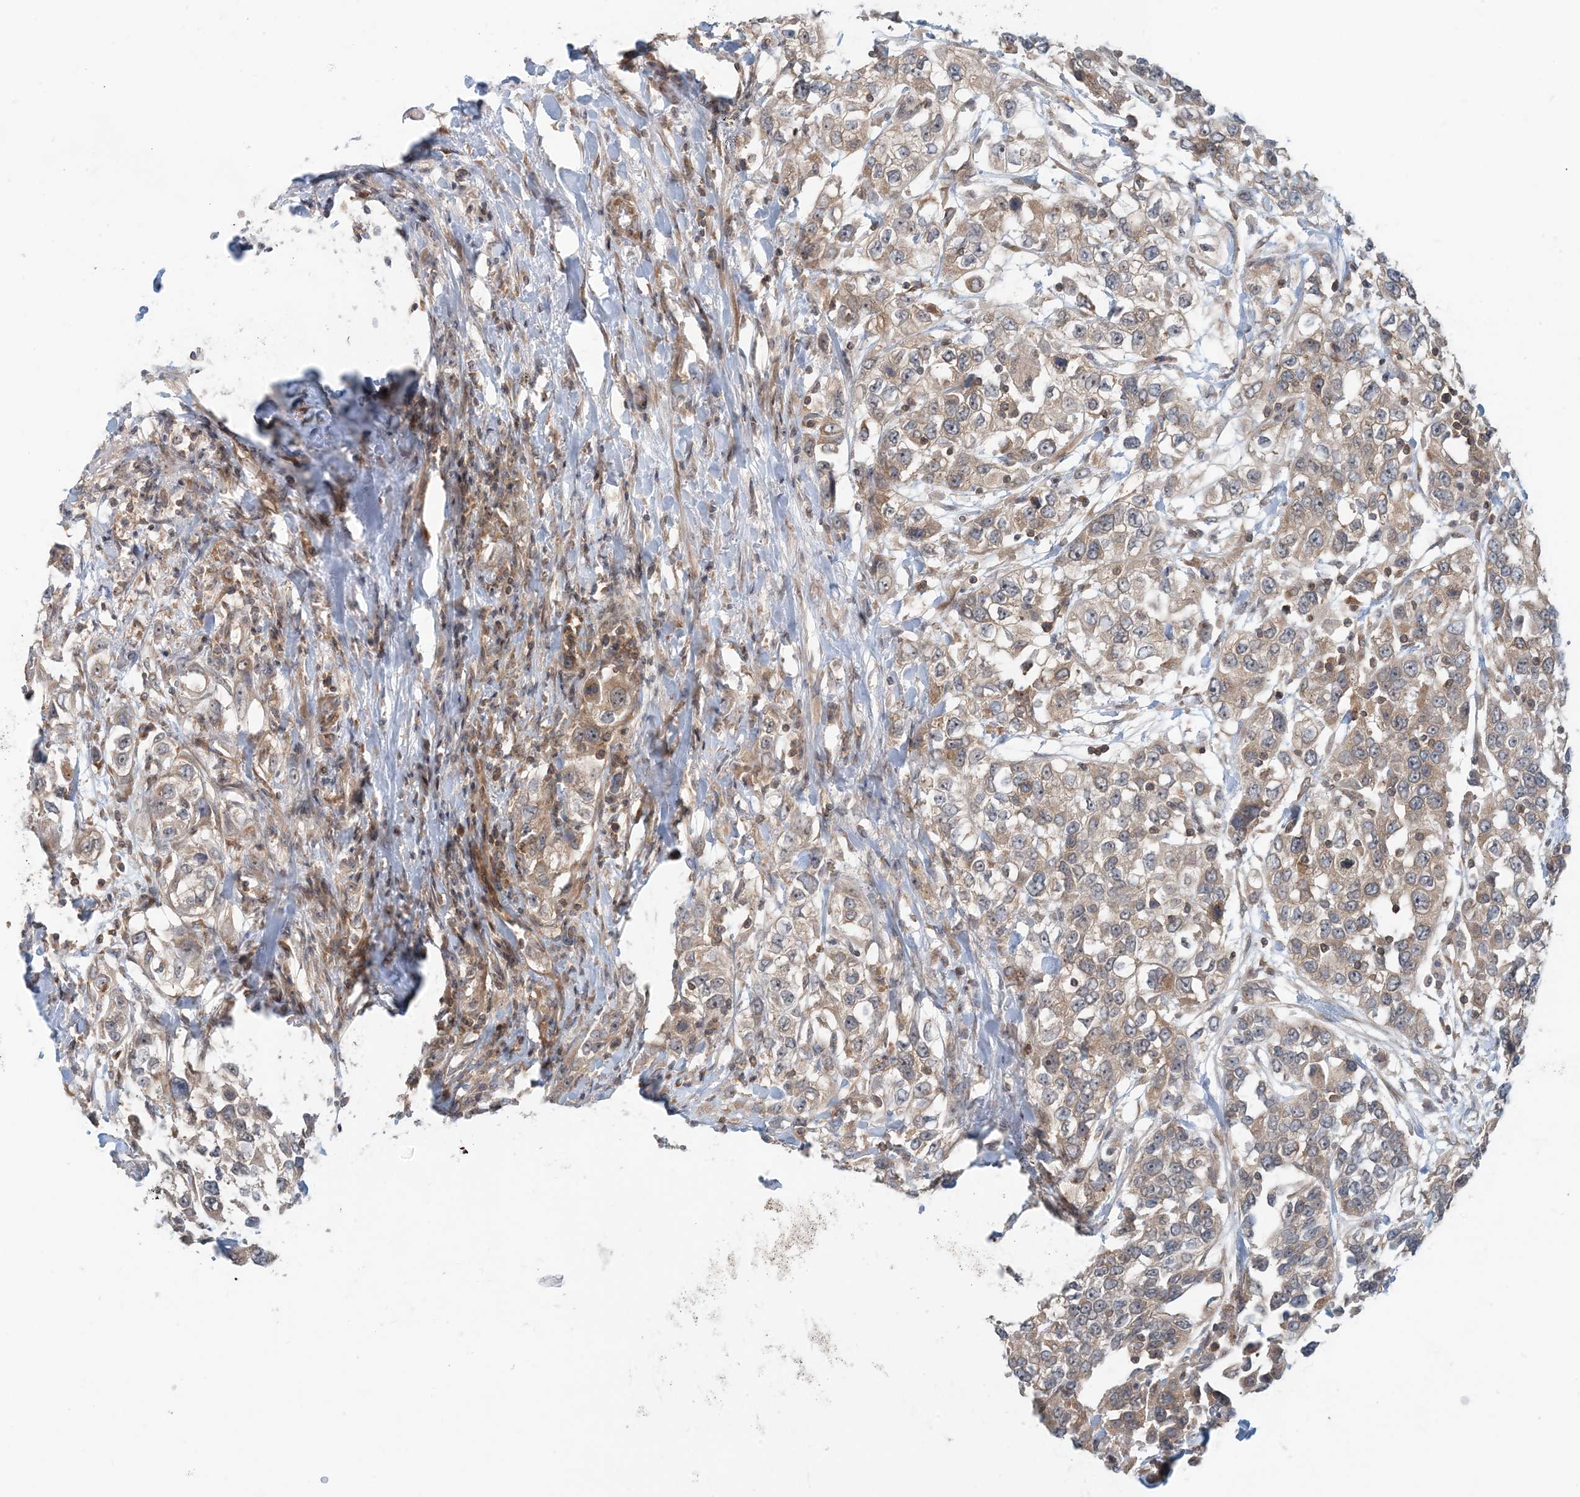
{"staining": {"intensity": "weak", "quantity": ">75%", "location": "cytoplasmic/membranous"}, "tissue": "urothelial cancer", "cell_type": "Tumor cells", "image_type": "cancer", "snomed": [{"axis": "morphology", "description": "Urothelial carcinoma, High grade"}, {"axis": "topography", "description": "Urinary bladder"}], "caption": "Immunohistochemistry (IHC) of high-grade urothelial carcinoma exhibits low levels of weak cytoplasmic/membranous positivity in about >75% of tumor cells.", "gene": "ATP13A2", "patient": {"sex": "female", "age": 80}}